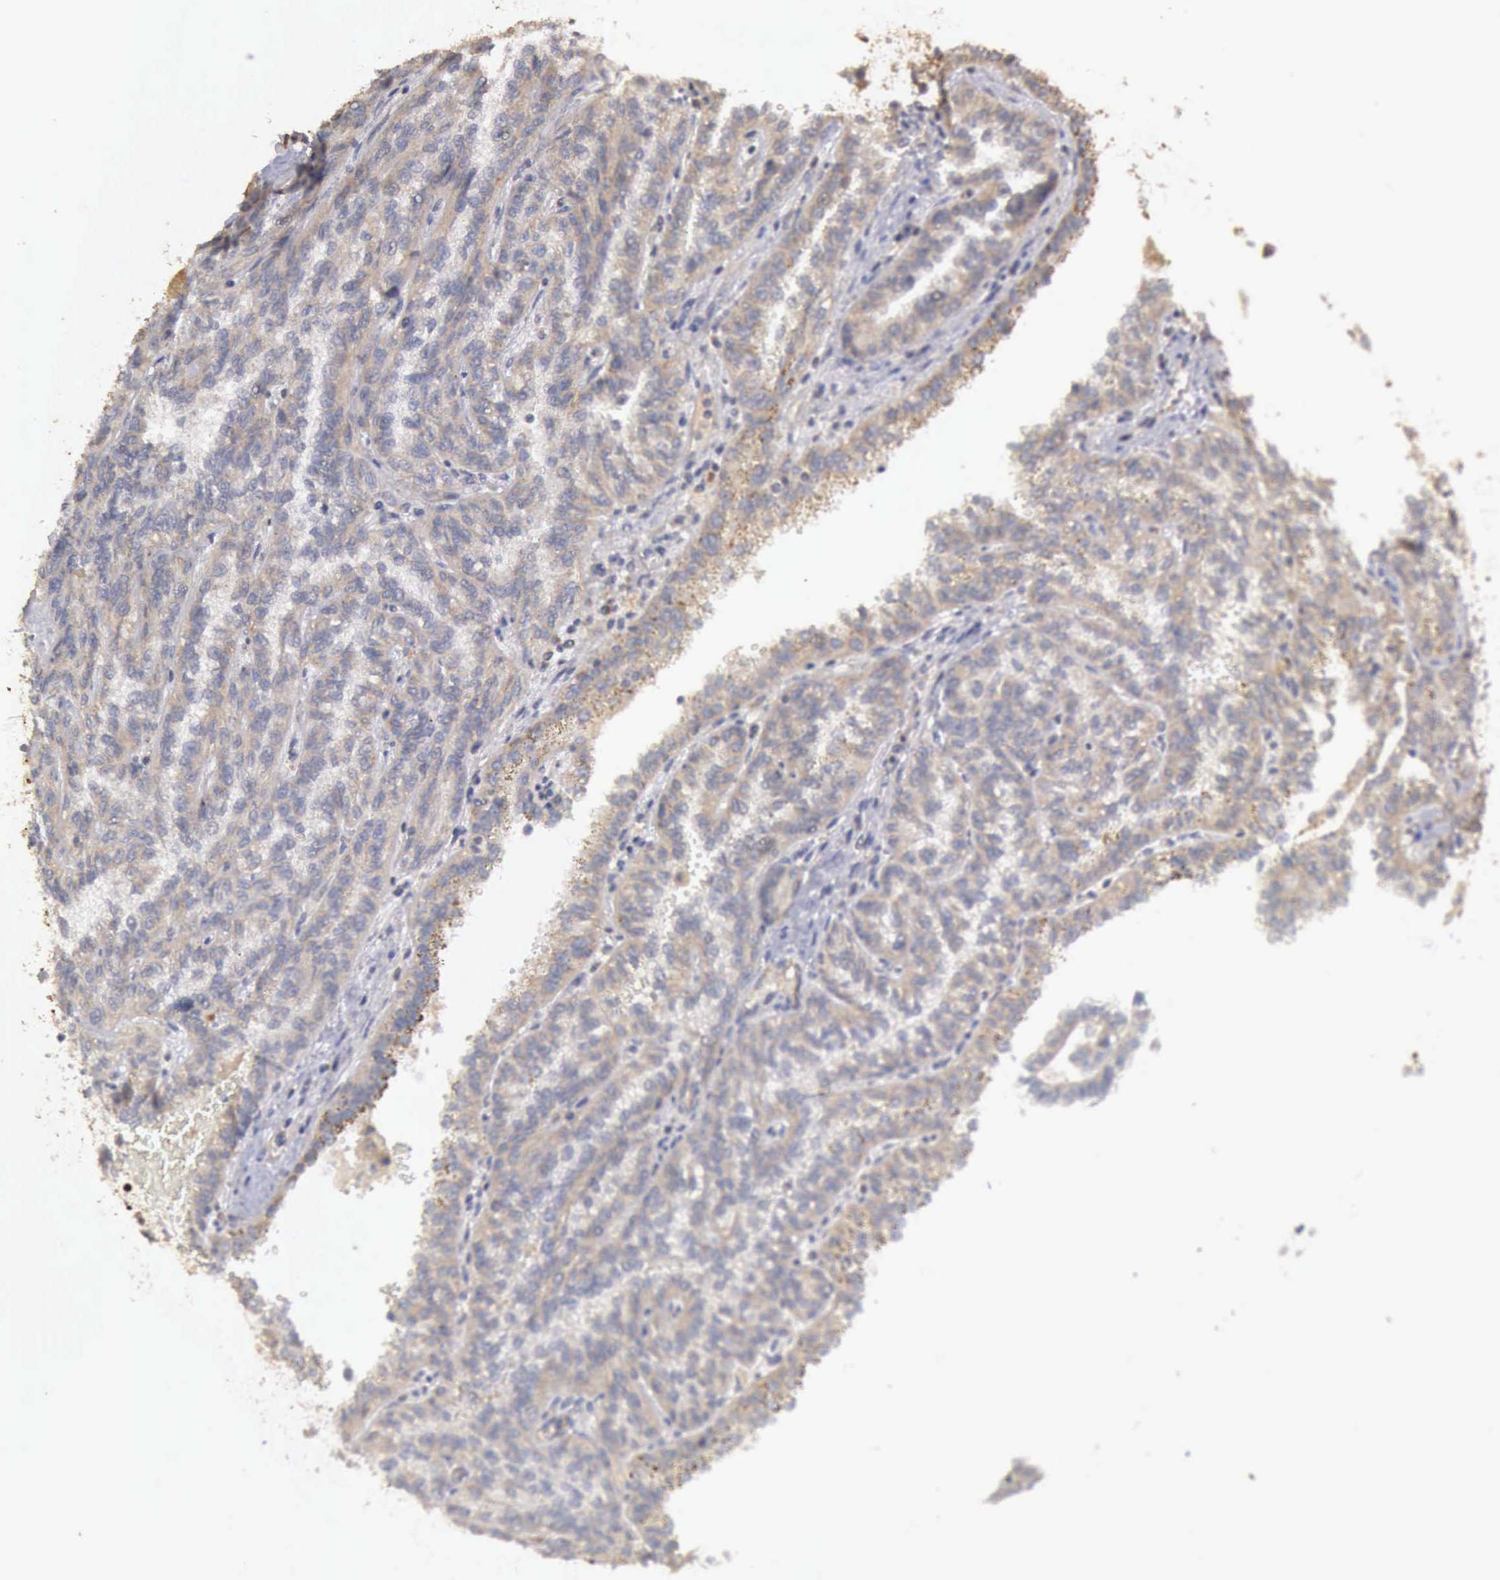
{"staining": {"intensity": "negative", "quantity": "none", "location": "none"}, "tissue": "renal cancer", "cell_type": "Tumor cells", "image_type": "cancer", "snomed": [{"axis": "morphology", "description": "Inflammation, NOS"}, {"axis": "morphology", "description": "Adenocarcinoma, NOS"}, {"axis": "topography", "description": "Kidney"}], "caption": "DAB (3,3'-diaminobenzidine) immunohistochemical staining of human renal cancer (adenocarcinoma) shows no significant positivity in tumor cells.", "gene": "BMX", "patient": {"sex": "male", "age": 68}}